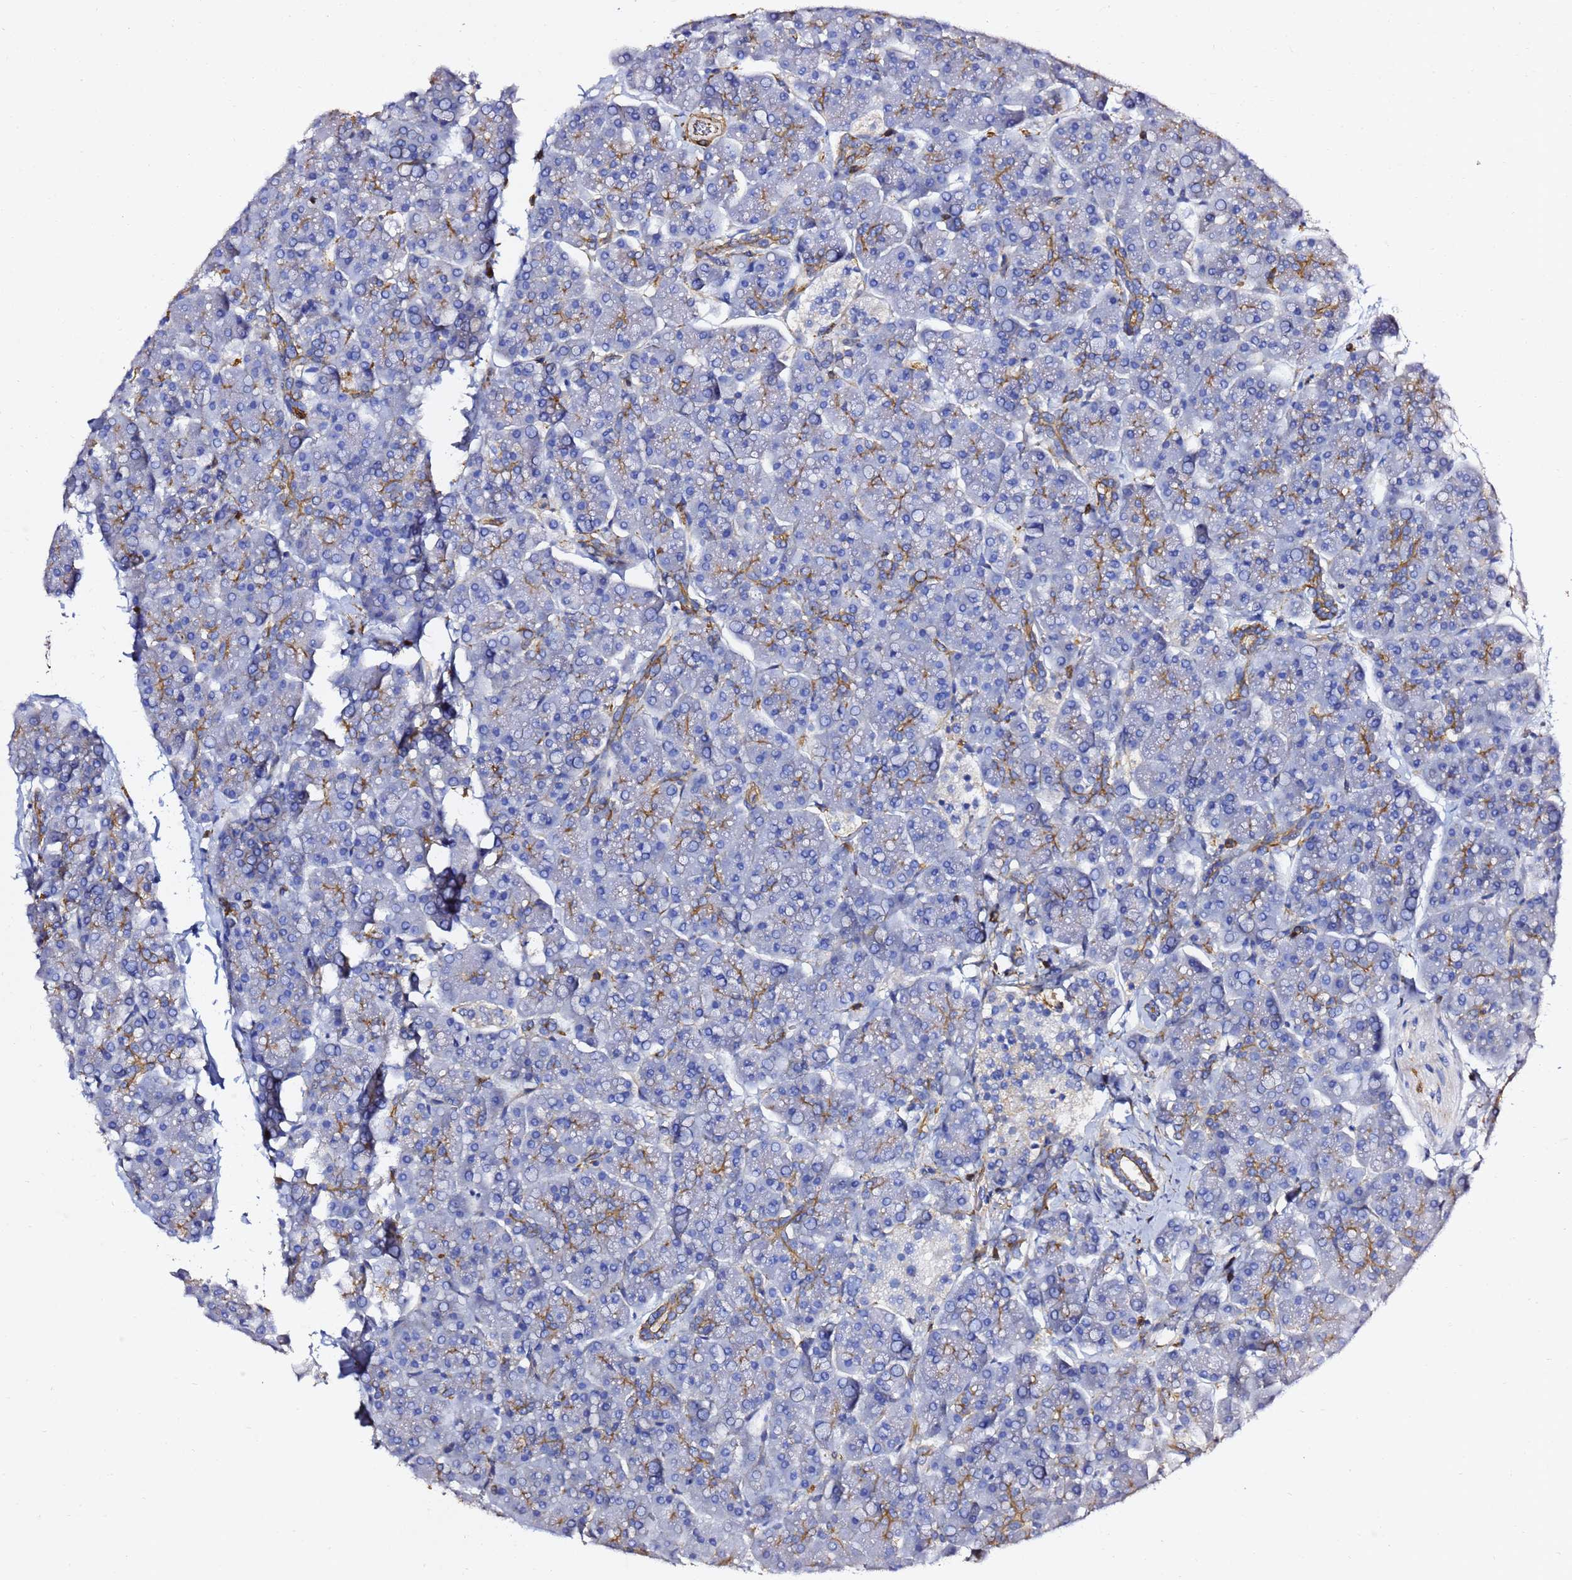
{"staining": {"intensity": "moderate", "quantity": "<25%", "location": "cytoplasmic/membranous"}, "tissue": "pancreas", "cell_type": "Exocrine glandular cells", "image_type": "normal", "snomed": [{"axis": "morphology", "description": "Normal tissue, NOS"}, {"axis": "topography", "description": "Pancreas"}, {"axis": "topography", "description": "Peripheral nerve tissue"}], "caption": "Exocrine glandular cells exhibit low levels of moderate cytoplasmic/membranous positivity in approximately <25% of cells in unremarkable pancreas.", "gene": "ACTA1", "patient": {"sex": "male", "age": 54}}